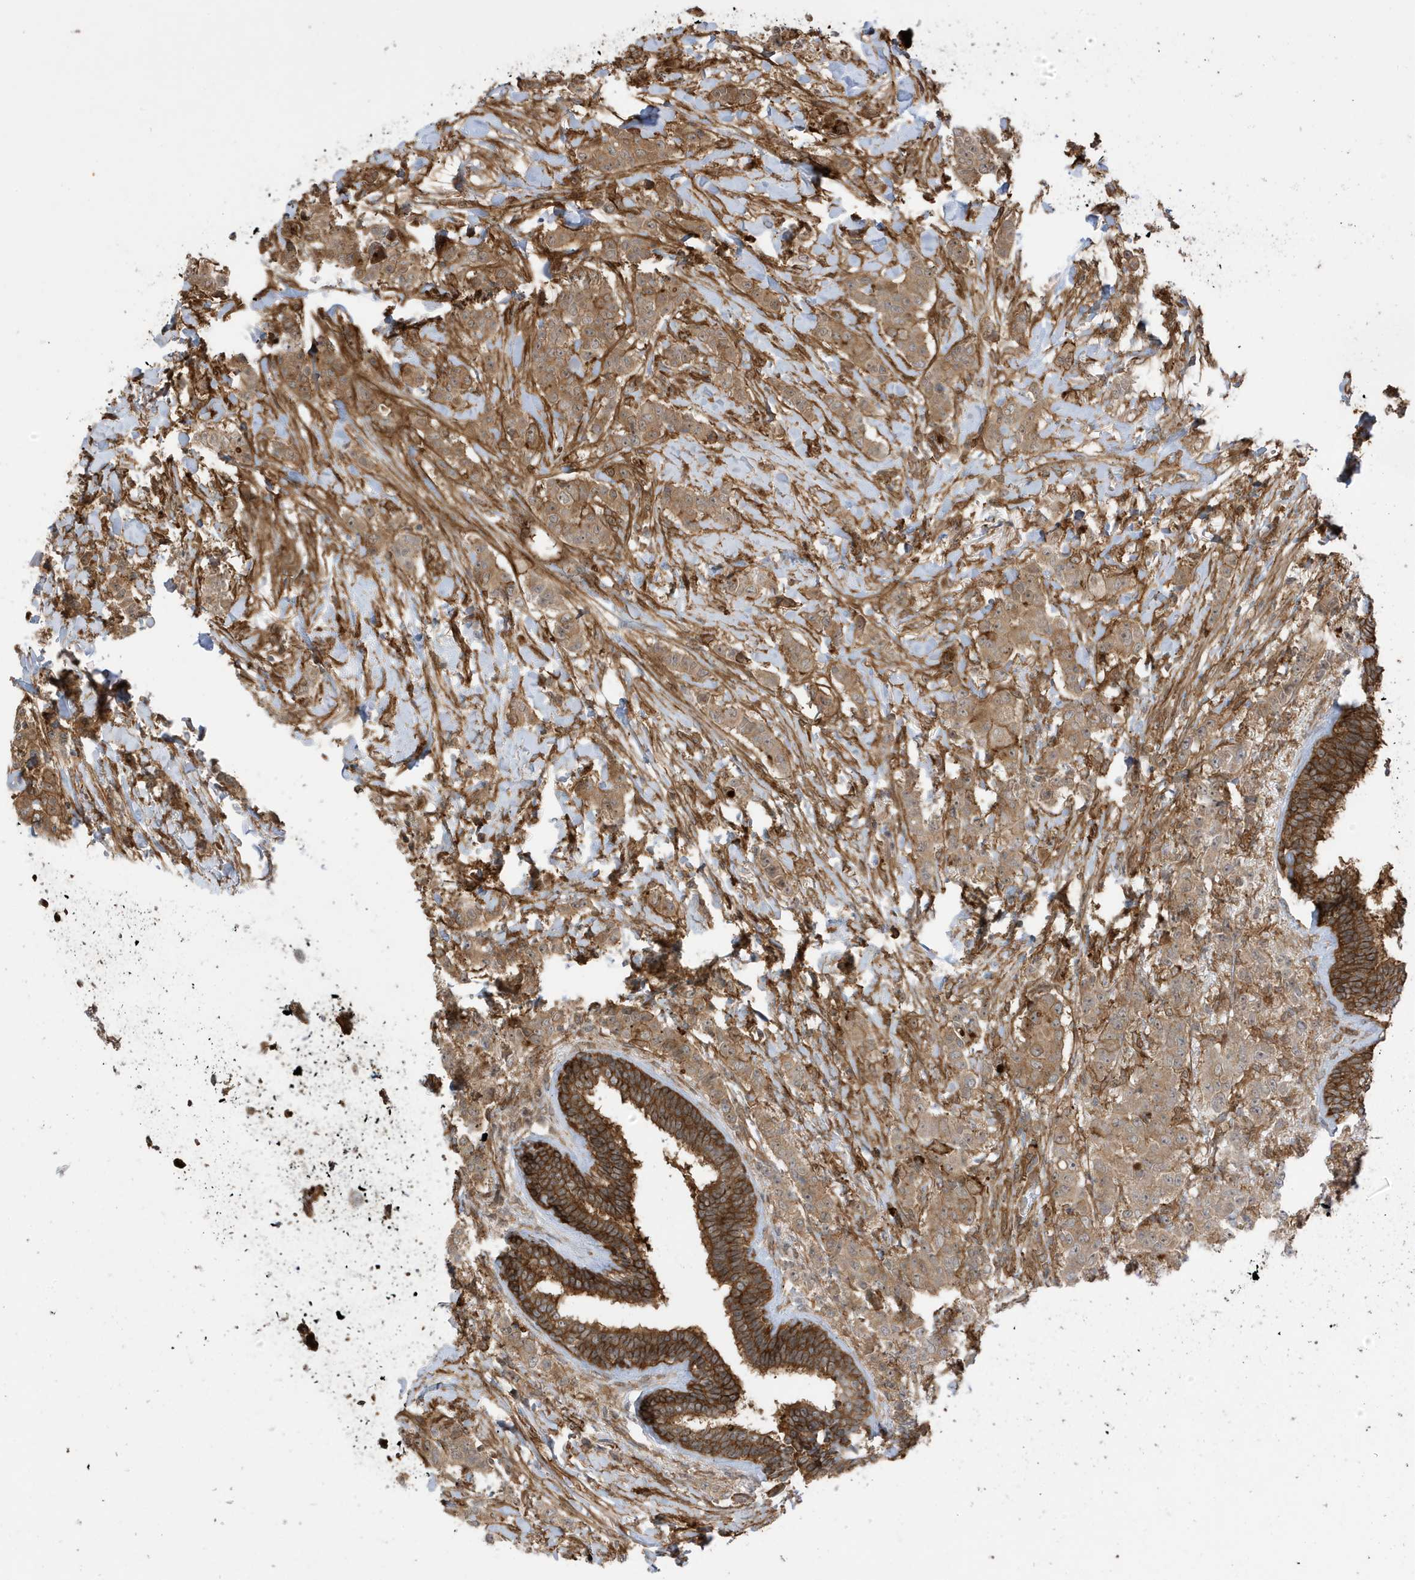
{"staining": {"intensity": "moderate", "quantity": ">75%", "location": "cytoplasmic/membranous"}, "tissue": "breast cancer", "cell_type": "Tumor cells", "image_type": "cancer", "snomed": [{"axis": "morphology", "description": "Duct carcinoma"}, {"axis": "topography", "description": "Breast"}], "caption": "Breast cancer (invasive ductal carcinoma) stained with a brown dye exhibits moderate cytoplasmic/membranous positive expression in approximately >75% of tumor cells.", "gene": "CDC42EP3", "patient": {"sex": "female", "age": 40}}